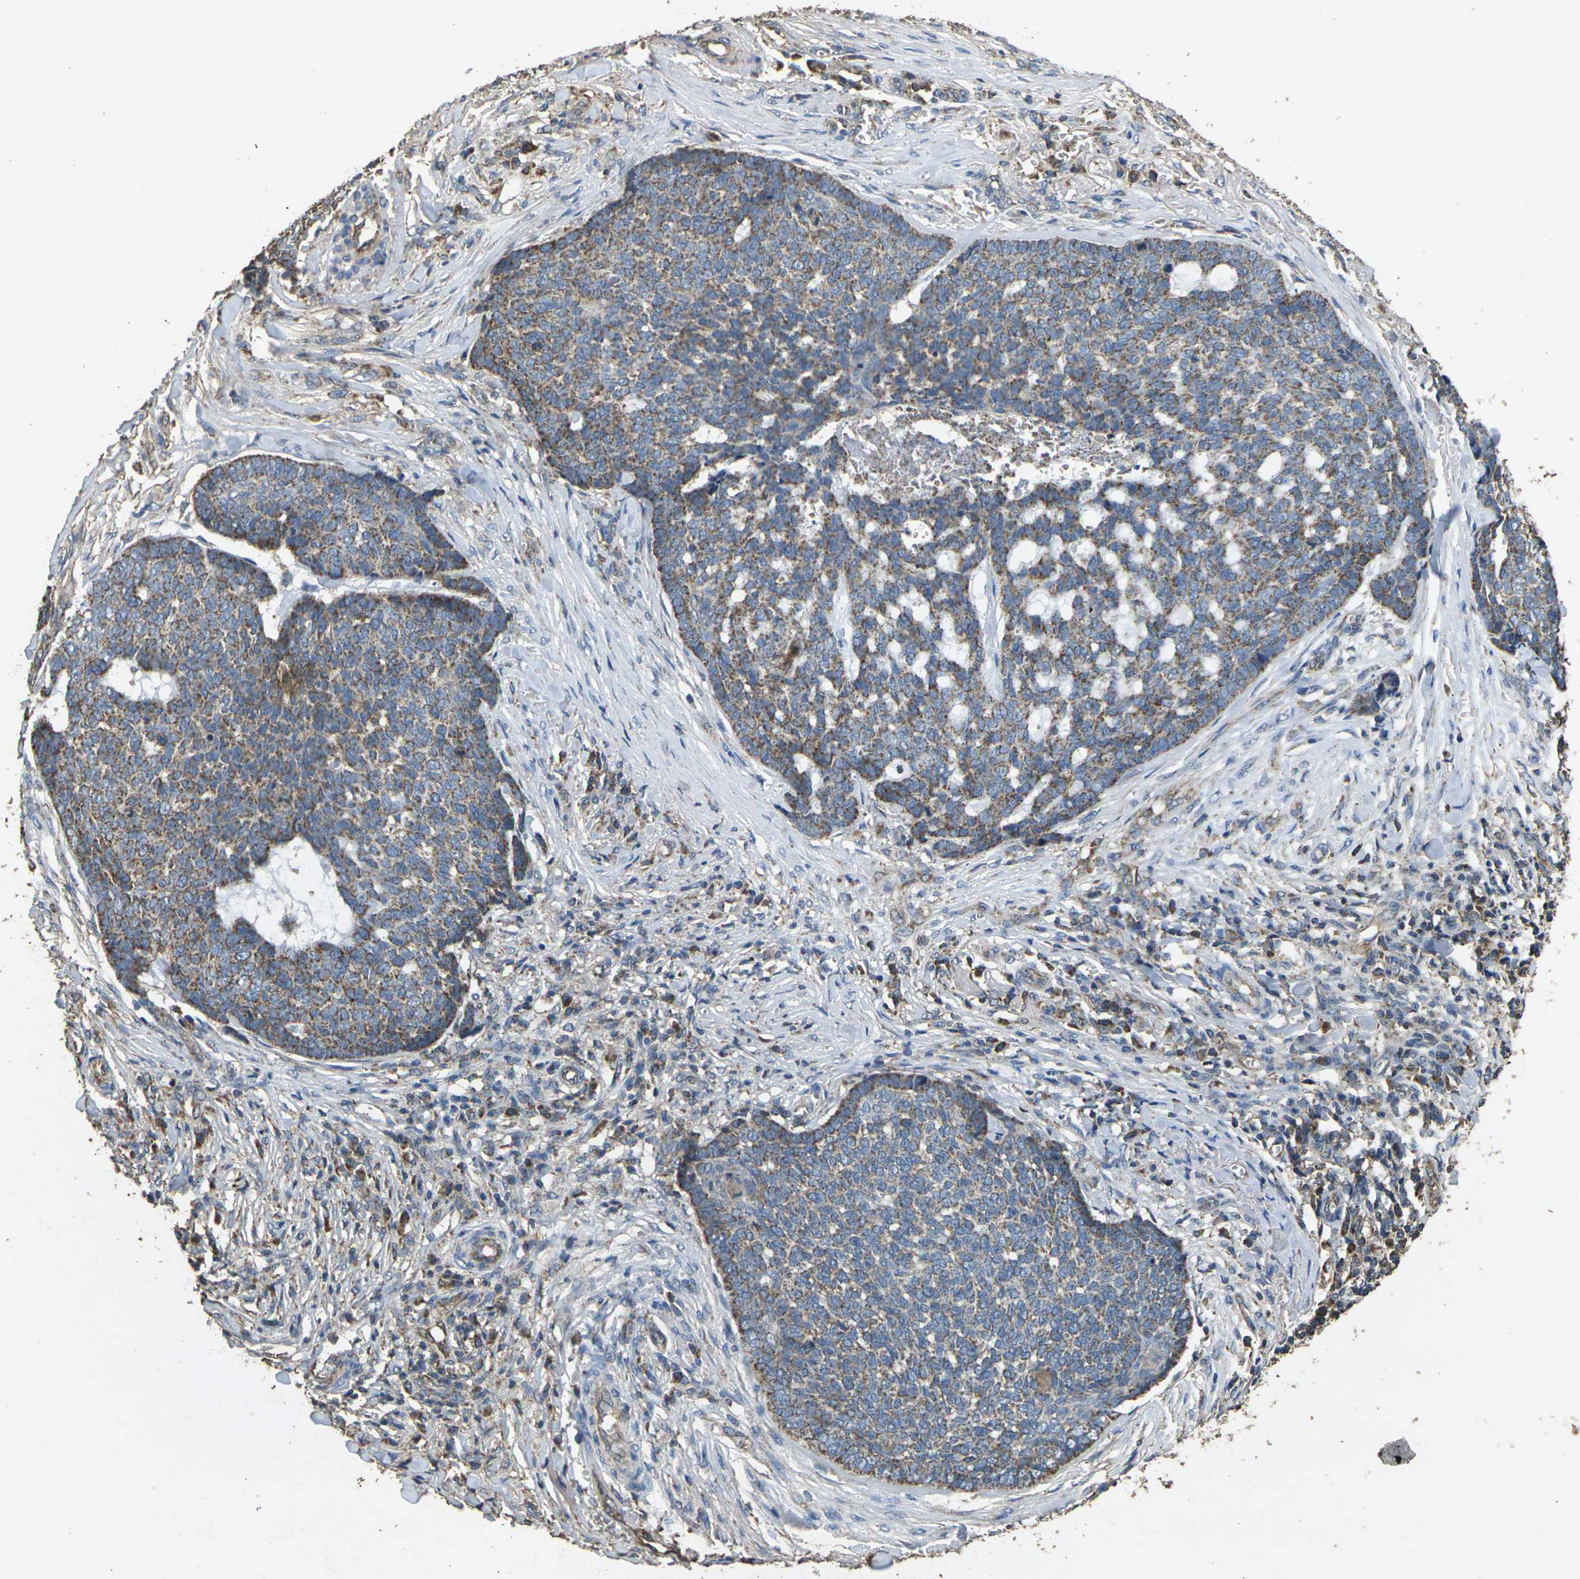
{"staining": {"intensity": "moderate", "quantity": ">75%", "location": "cytoplasmic/membranous"}, "tissue": "skin cancer", "cell_type": "Tumor cells", "image_type": "cancer", "snomed": [{"axis": "morphology", "description": "Basal cell carcinoma"}, {"axis": "topography", "description": "Skin"}], "caption": "Immunohistochemical staining of skin cancer (basal cell carcinoma) displays medium levels of moderate cytoplasmic/membranous protein positivity in approximately >75% of tumor cells.", "gene": "MAPK11", "patient": {"sex": "male", "age": 84}}